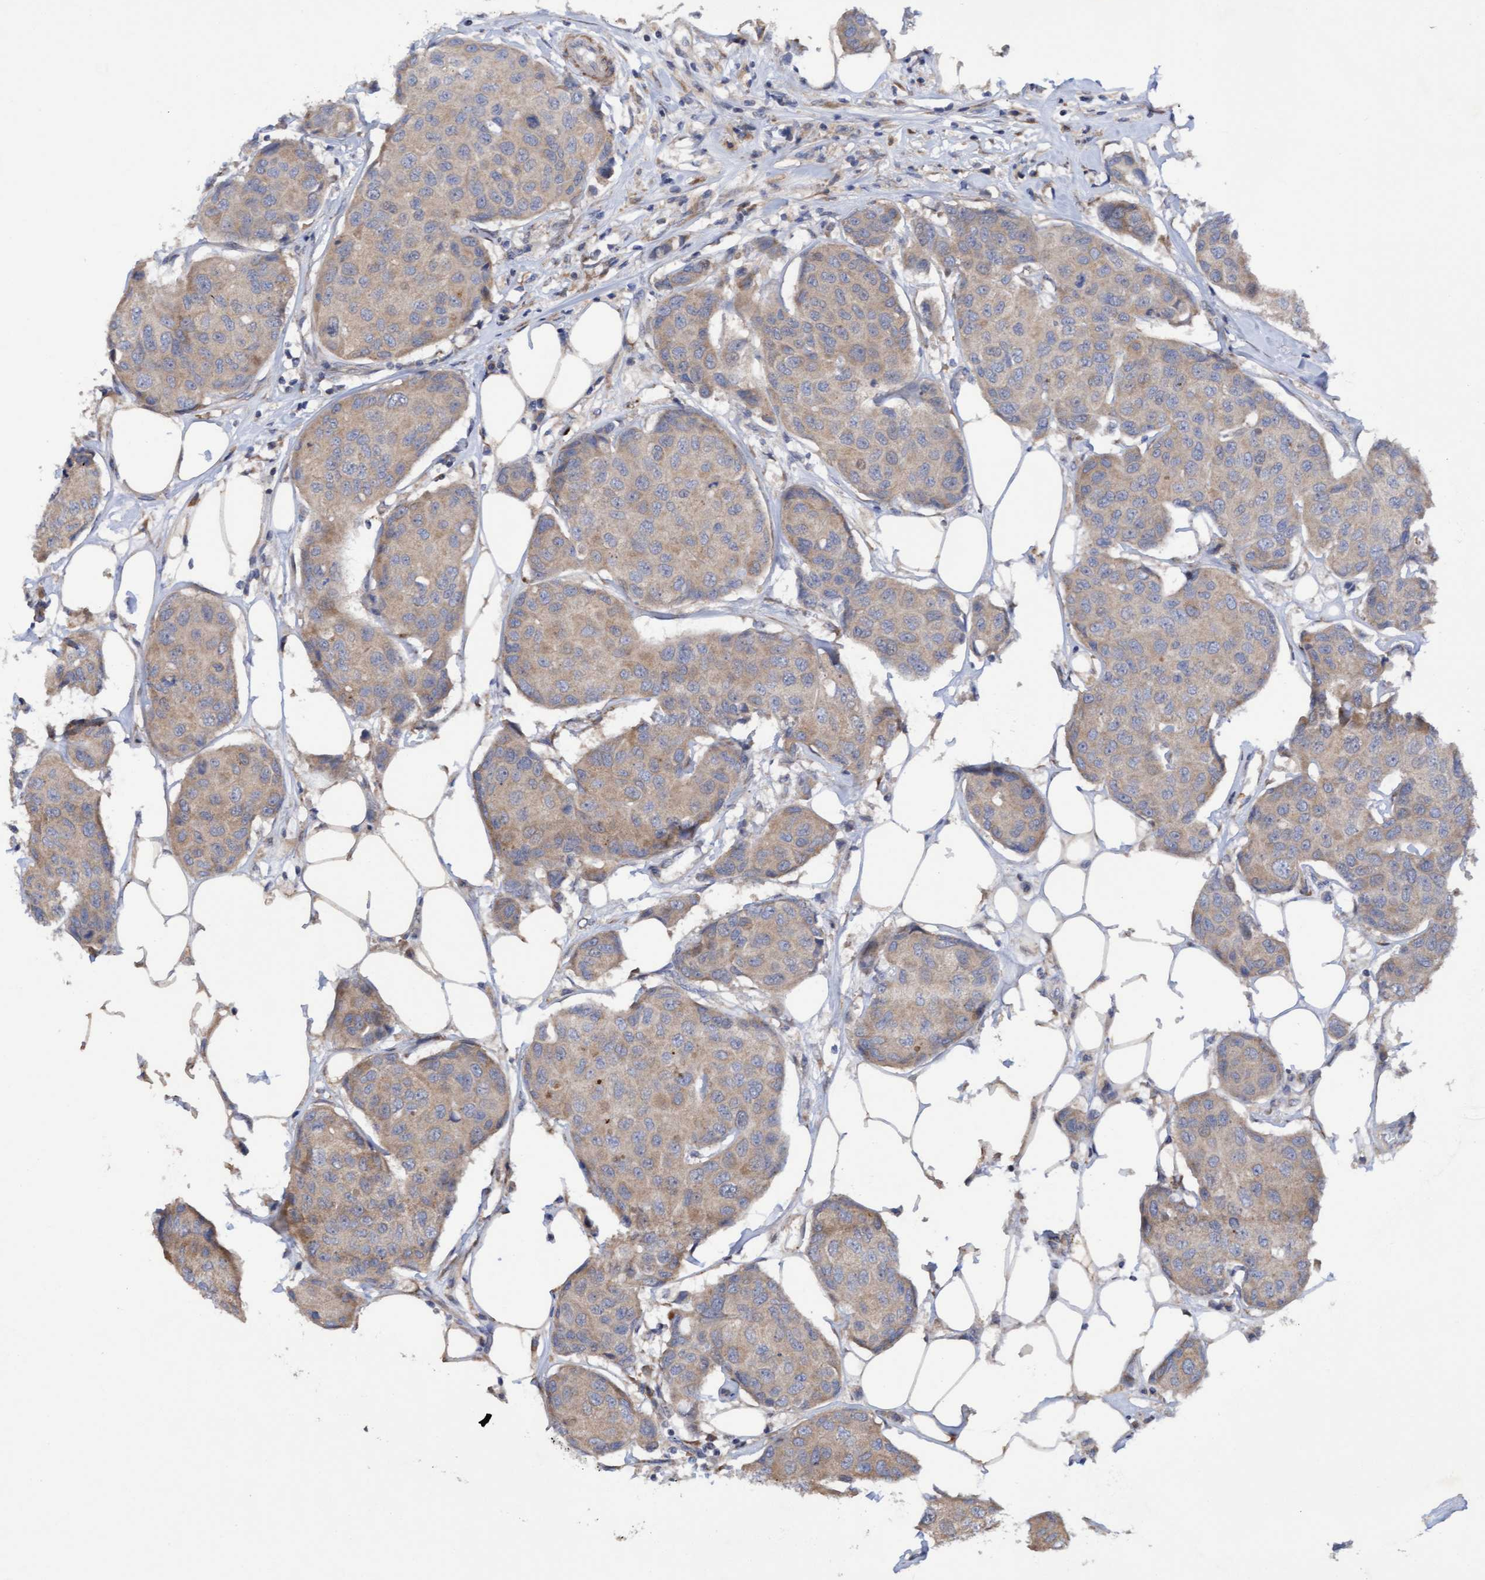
{"staining": {"intensity": "weak", "quantity": ">75%", "location": "cytoplasmic/membranous"}, "tissue": "breast cancer", "cell_type": "Tumor cells", "image_type": "cancer", "snomed": [{"axis": "morphology", "description": "Duct carcinoma"}, {"axis": "topography", "description": "Breast"}], "caption": "Invasive ductal carcinoma (breast) tissue exhibits weak cytoplasmic/membranous staining in about >75% of tumor cells, visualized by immunohistochemistry.", "gene": "ELP5", "patient": {"sex": "female", "age": 80}}